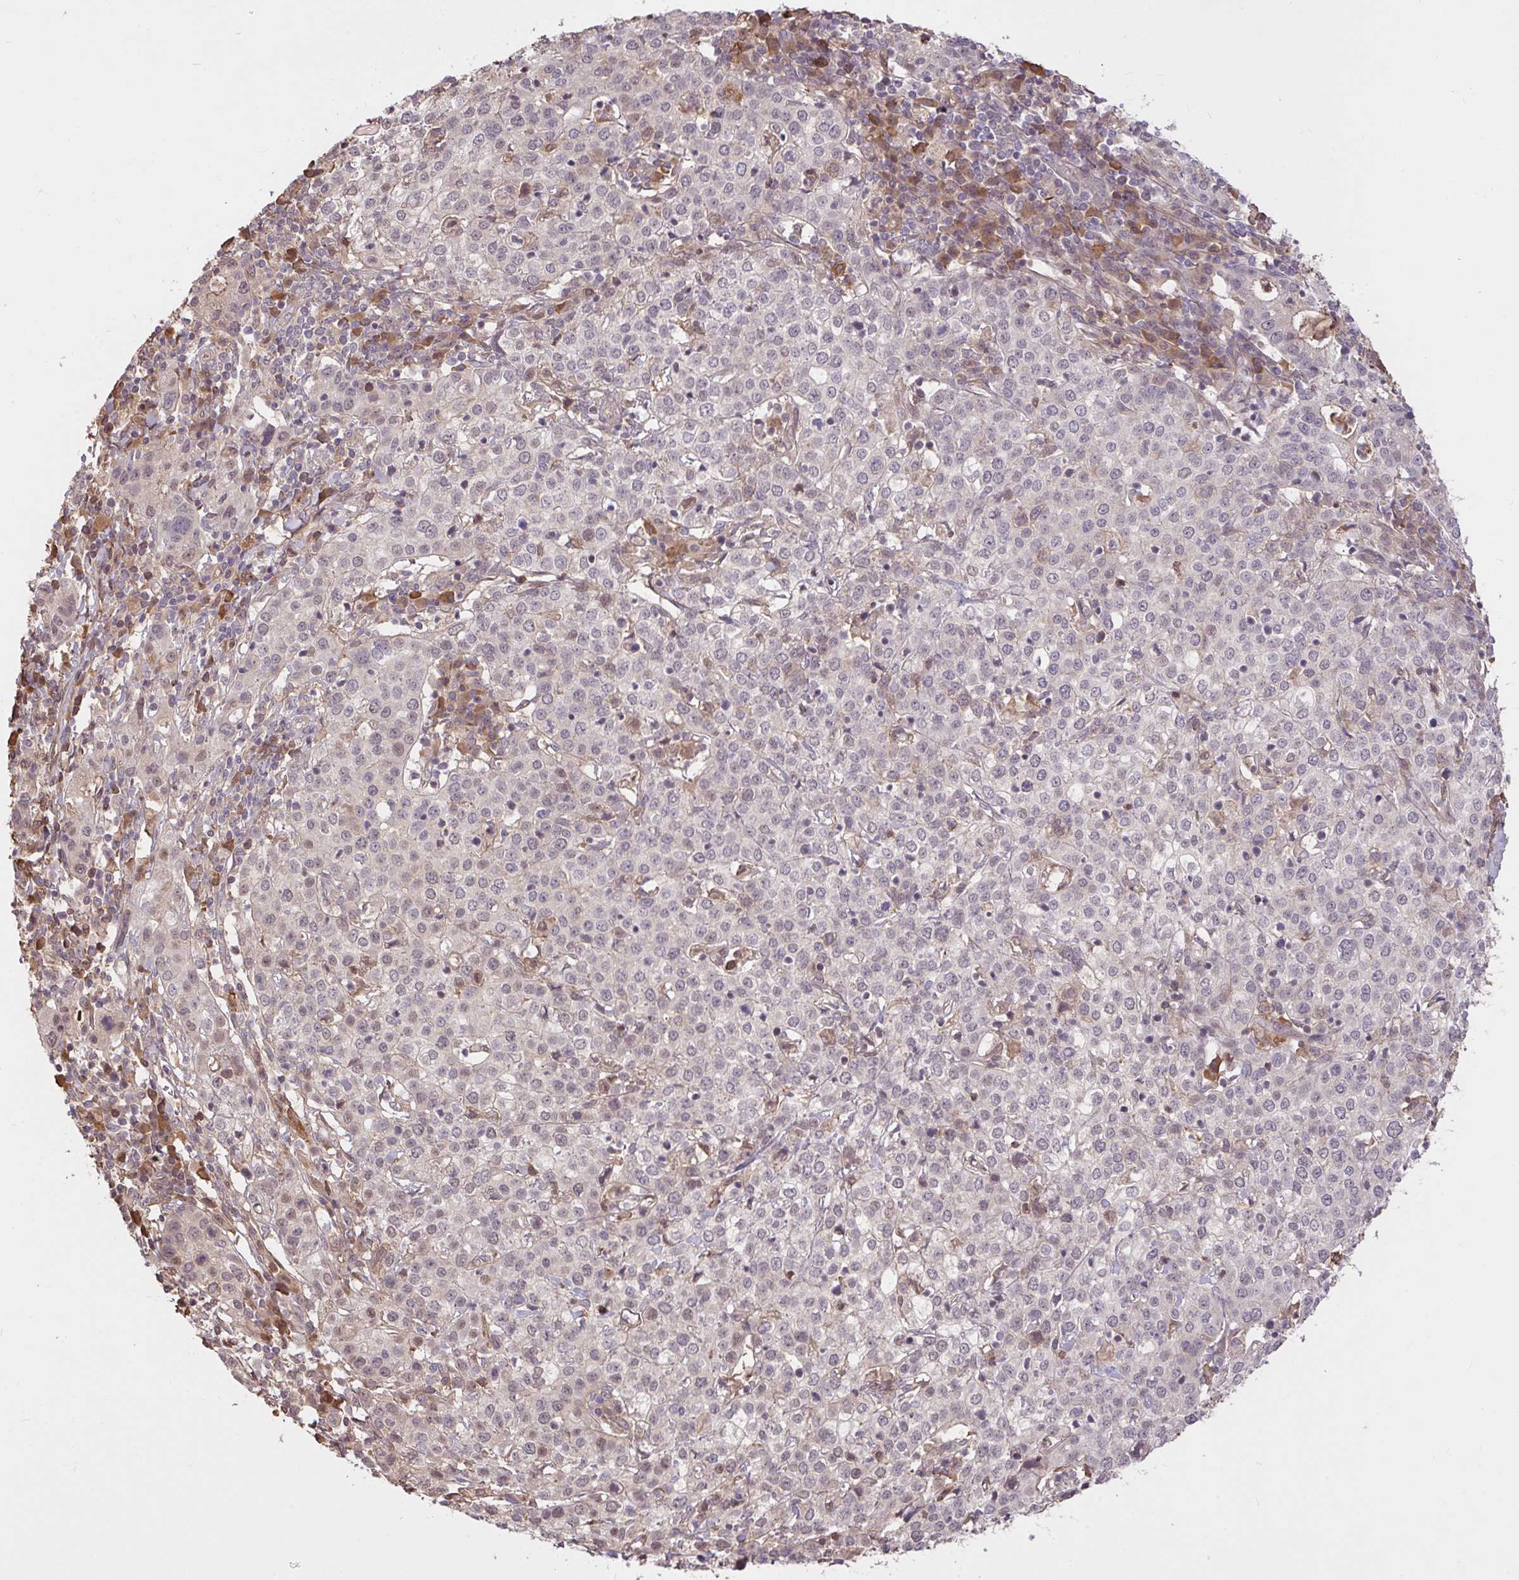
{"staining": {"intensity": "negative", "quantity": "none", "location": "none"}, "tissue": "cervical cancer", "cell_type": "Tumor cells", "image_type": "cancer", "snomed": [{"axis": "morphology", "description": "Normal tissue, NOS"}, {"axis": "morphology", "description": "Adenocarcinoma, NOS"}, {"axis": "topography", "description": "Cervix"}], "caption": "Photomicrograph shows no significant protein staining in tumor cells of cervical cancer.", "gene": "FCER1A", "patient": {"sex": "female", "age": 44}}